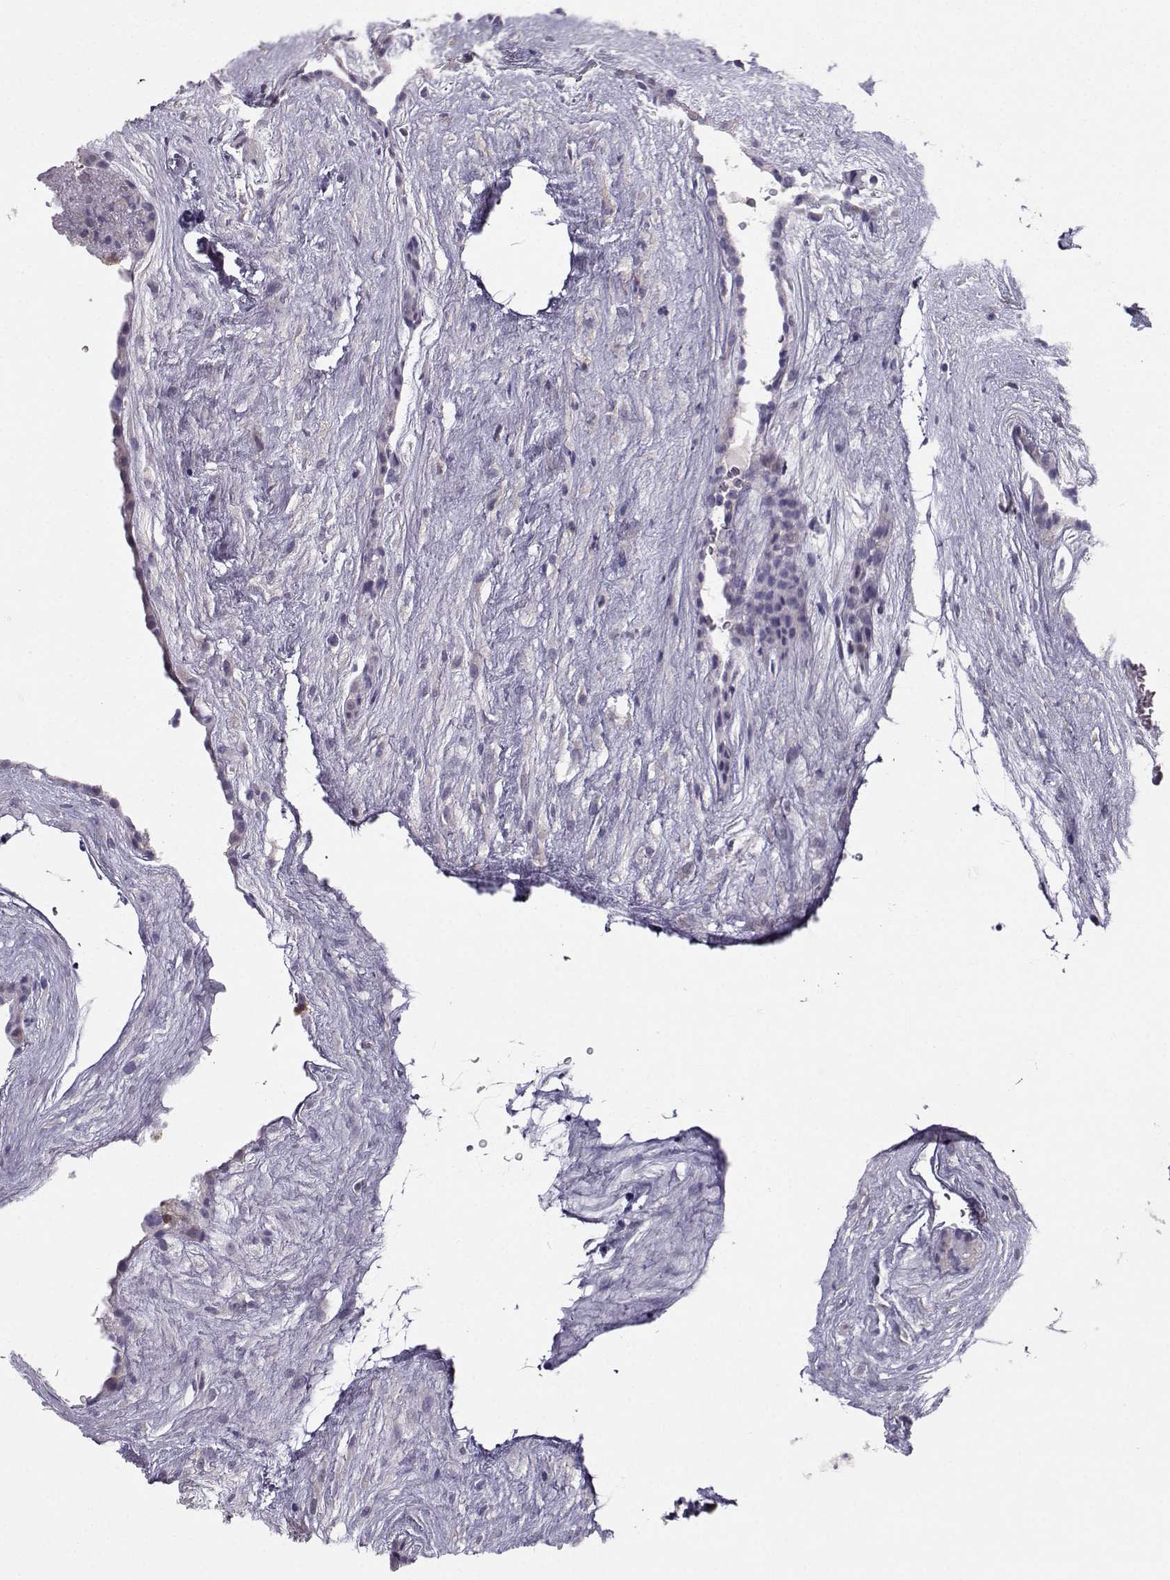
{"staining": {"intensity": "negative", "quantity": "none", "location": "none"}, "tissue": "placenta", "cell_type": "Decidual cells", "image_type": "normal", "snomed": [{"axis": "morphology", "description": "Normal tissue, NOS"}, {"axis": "topography", "description": "Placenta"}], "caption": "A micrograph of placenta stained for a protein exhibits no brown staining in decidual cells.", "gene": "ZBTB32", "patient": {"sex": "female", "age": 19}}